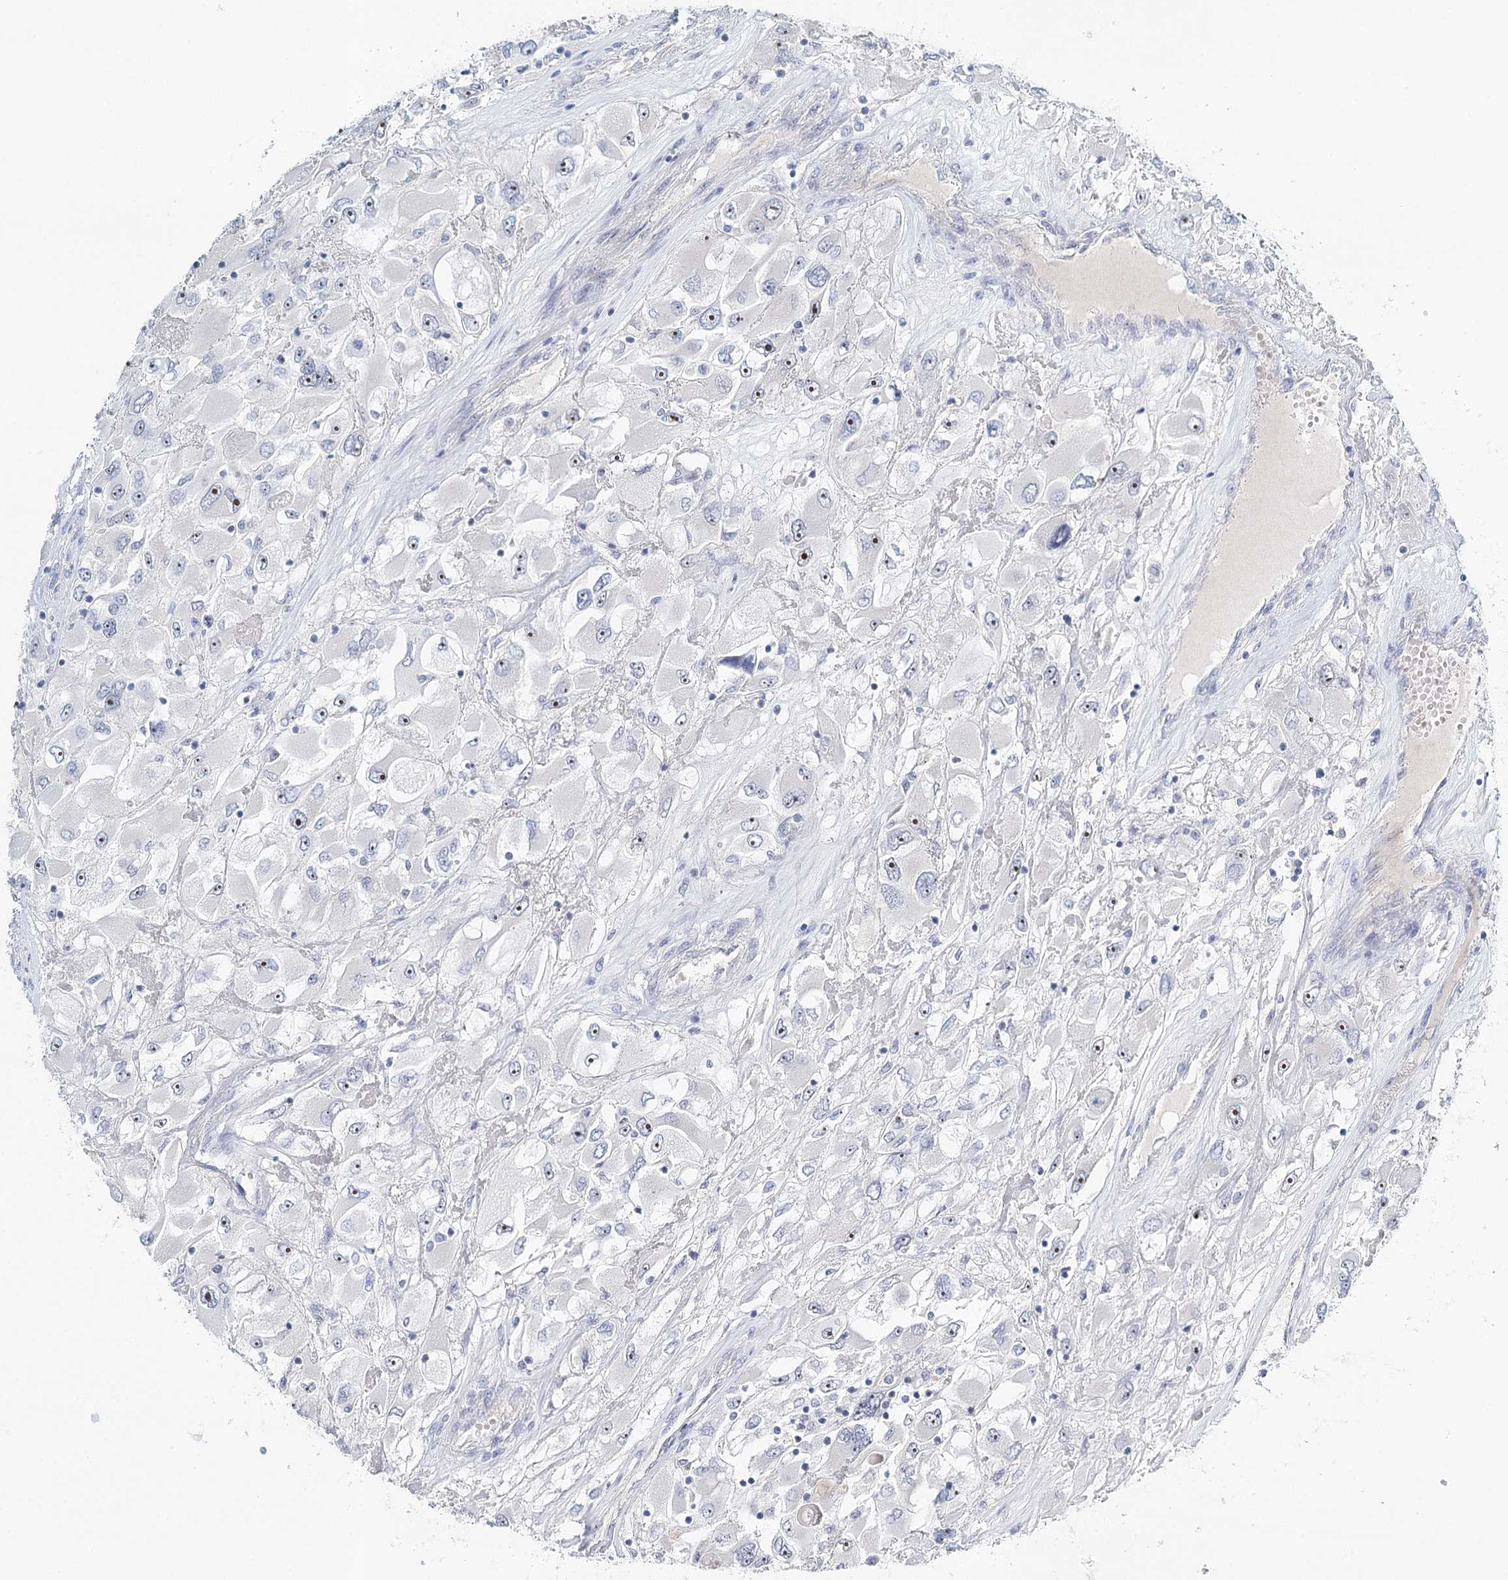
{"staining": {"intensity": "weak", "quantity": "<25%", "location": "nuclear"}, "tissue": "renal cancer", "cell_type": "Tumor cells", "image_type": "cancer", "snomed": [{"axis": "morphology", "description": "Adenocarcinoma, NOS"}, {"axis": "topography", "description": "Kidney"}], "caption": "Protein analysis of renal cancer (adenocarcinoma) reveals no significant positivity in tumor cells.", "gene": "RBM43", "patient": {"sex": "female", "age": 52}}